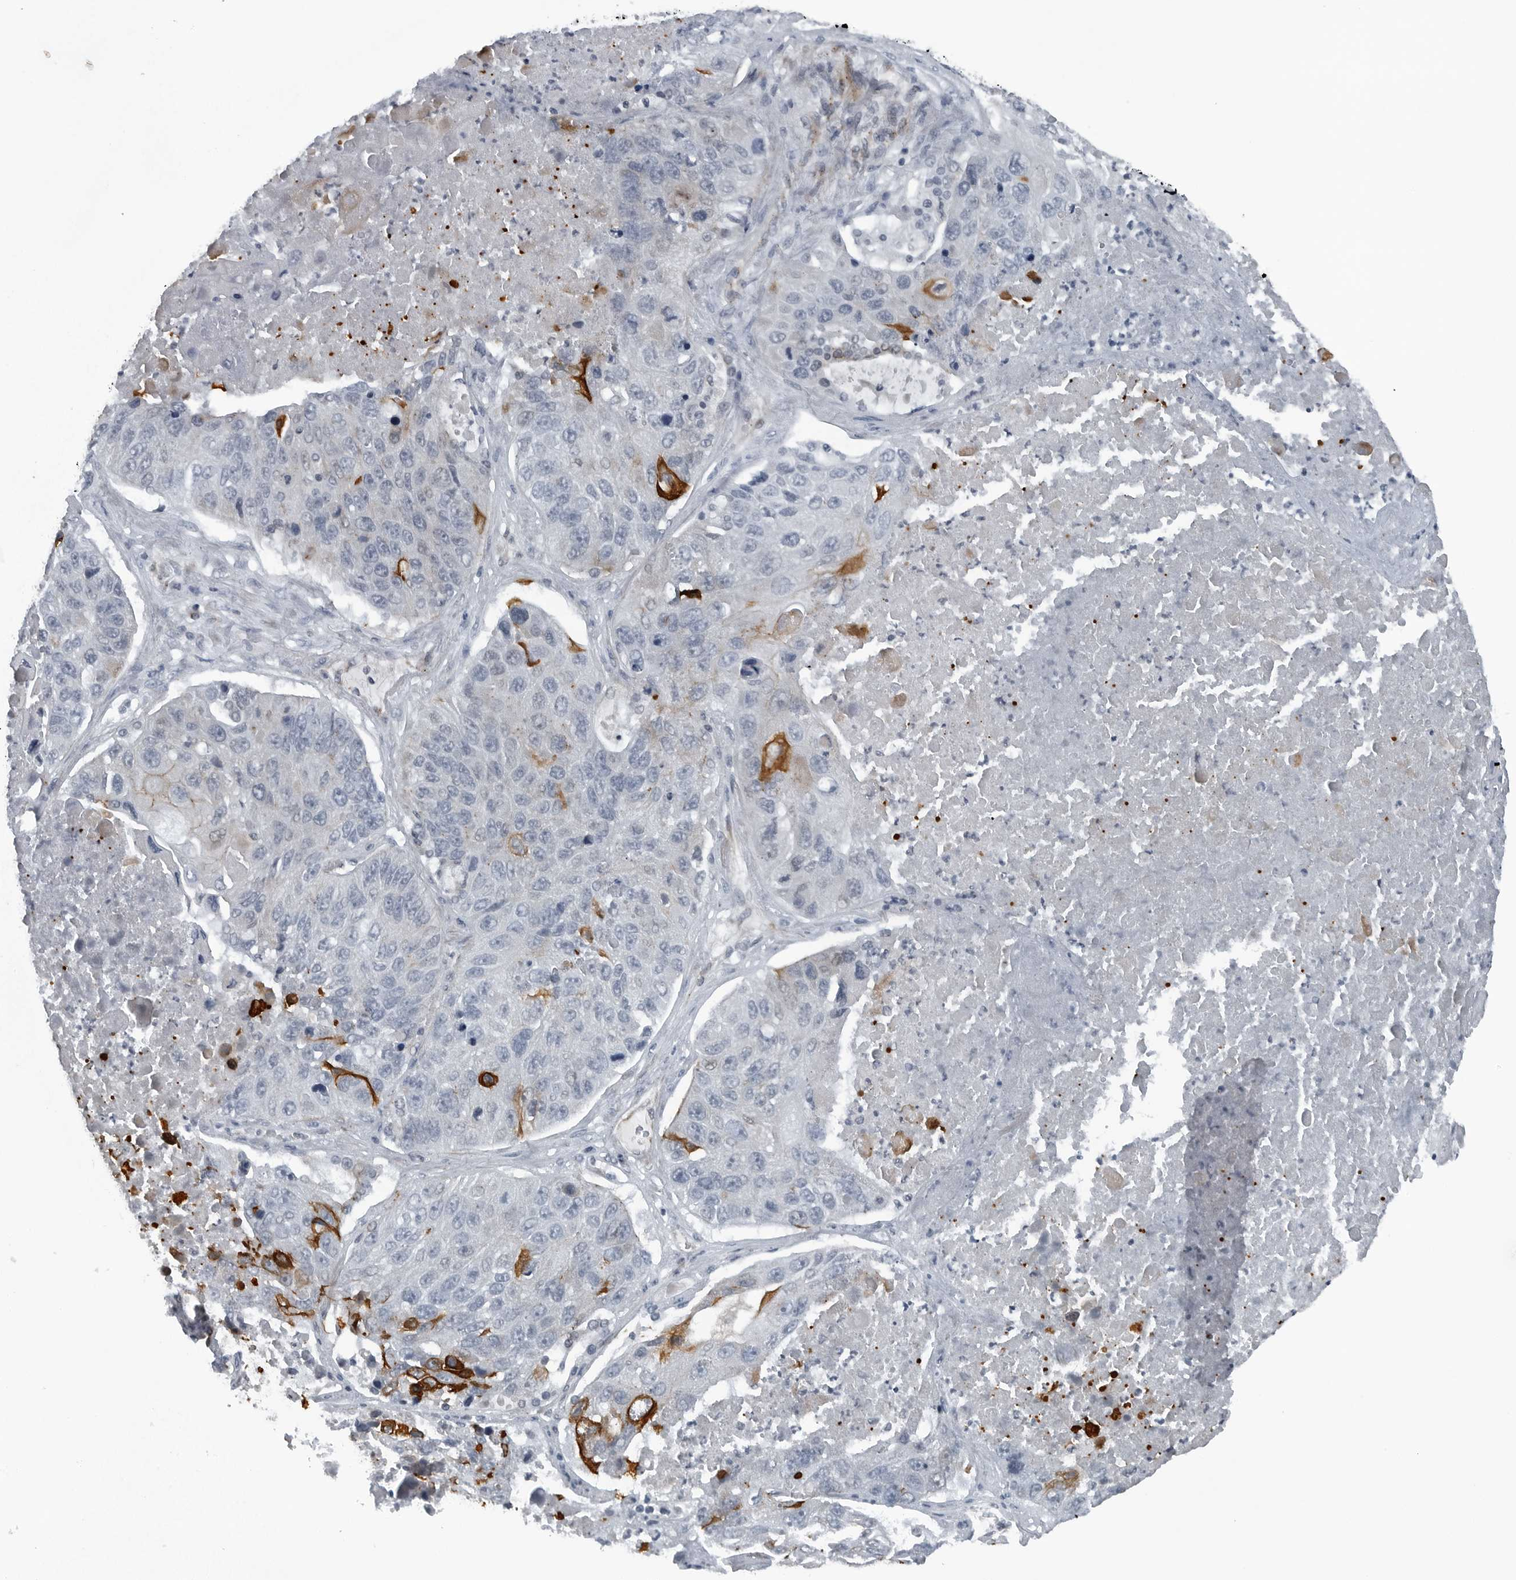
{"staining": {"intensity": "strong", "quantity": "<25%", "location": "cytoplasmic/membranous"}, "tissue": "lung cancer", "cell_type": "Tumor cells", "image_type": "cancer", "snomed": [{"axis": "morphology", "description": "Squamous cell carcinoma, NOS"}, {"axis": "topography", "description": "Lung"}], "caption": "Approximately <25% of tumor cells in human lung cancer demonstrate strong cytoplasmic/membranous protein staining as visualized by brown immunohistochemical staining.", "gene": "GAK", "patient": {"sex": "male", "age": 61}}